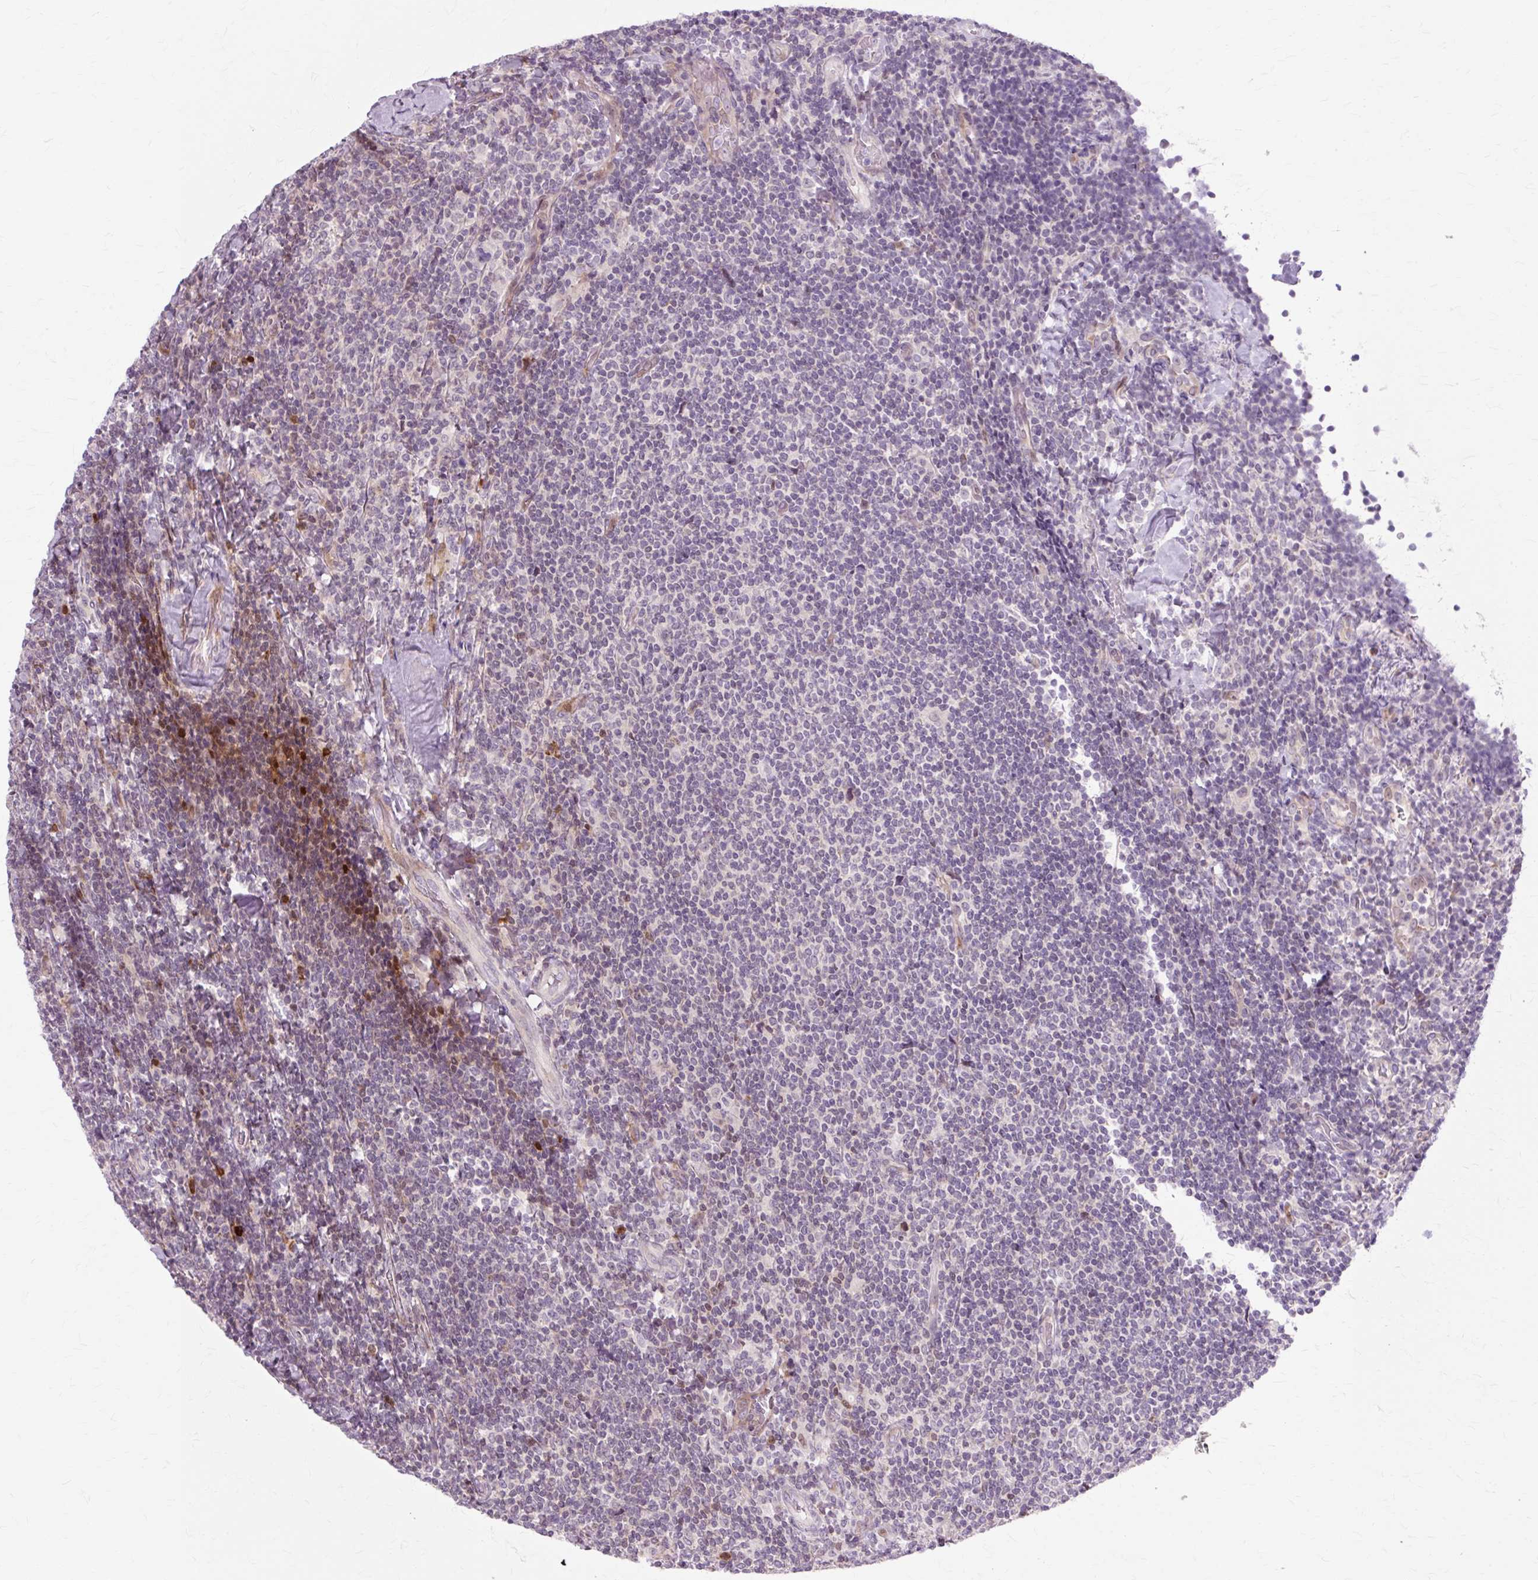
{"staining": {"intensity": "weak", "quantity": "<25%", "location": "nuclear"}, "tissue": "lymphoma", "cell_type": "Tumor cells", "image_type": "cancer", "snomed": [{"axis": "morphology", "description": "Malignant lymphoma, non-Hodgkin's type, Low grade"}, {"axis": "topography", "description": "Lymph node"}], "caption": "Immunohistochemistry of human malignant lymphoma, non-Hodgkin's type (low-grade) demonstrates no positivity in tumor cells.", "gene": "ZNF35", "patient": {"sex": "male", "age": 52}}